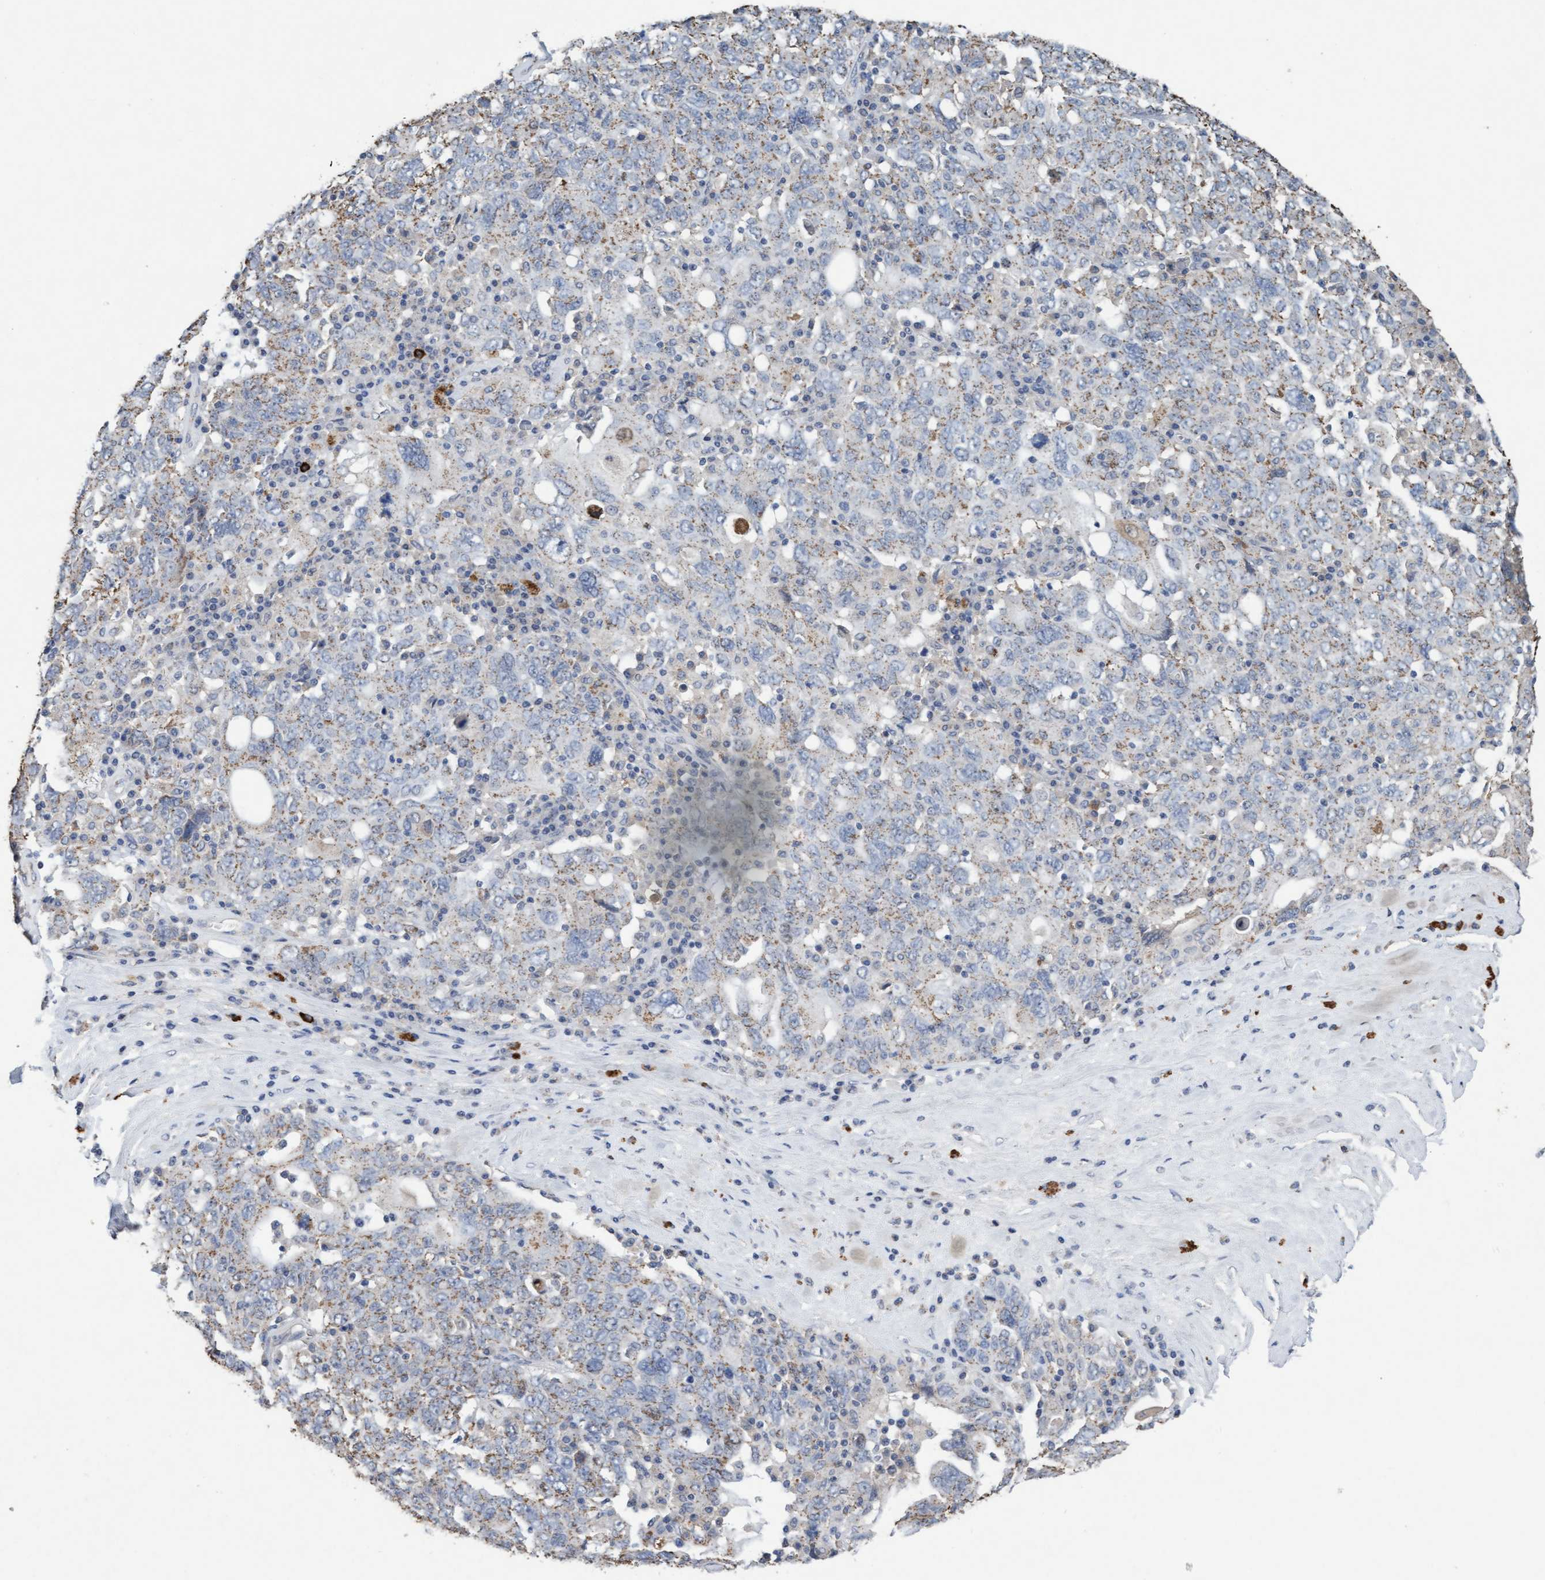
{"staining": {"intensity": "weak", "quantity": ">75%", "location": "cytoplasmic/membranous"}, "tissue": "ovarian cancer", "cell_type": "Tumor cells", "image_type": "cancer", "snomed": [{"axis": "morphology", "description": "Carcinoma, endometroid"}, {"axis": "topography", "description": "Ovary"}], "caption": "Endometroid carcinoma (ovarian) tissue exhibits weak cytoplasmic/membranous positivity in approximately >75% of tumor cells, visualized by immunohistochemistry.", "gene": "VSIG8", "patient": {"sex": "female", "age": 62}}